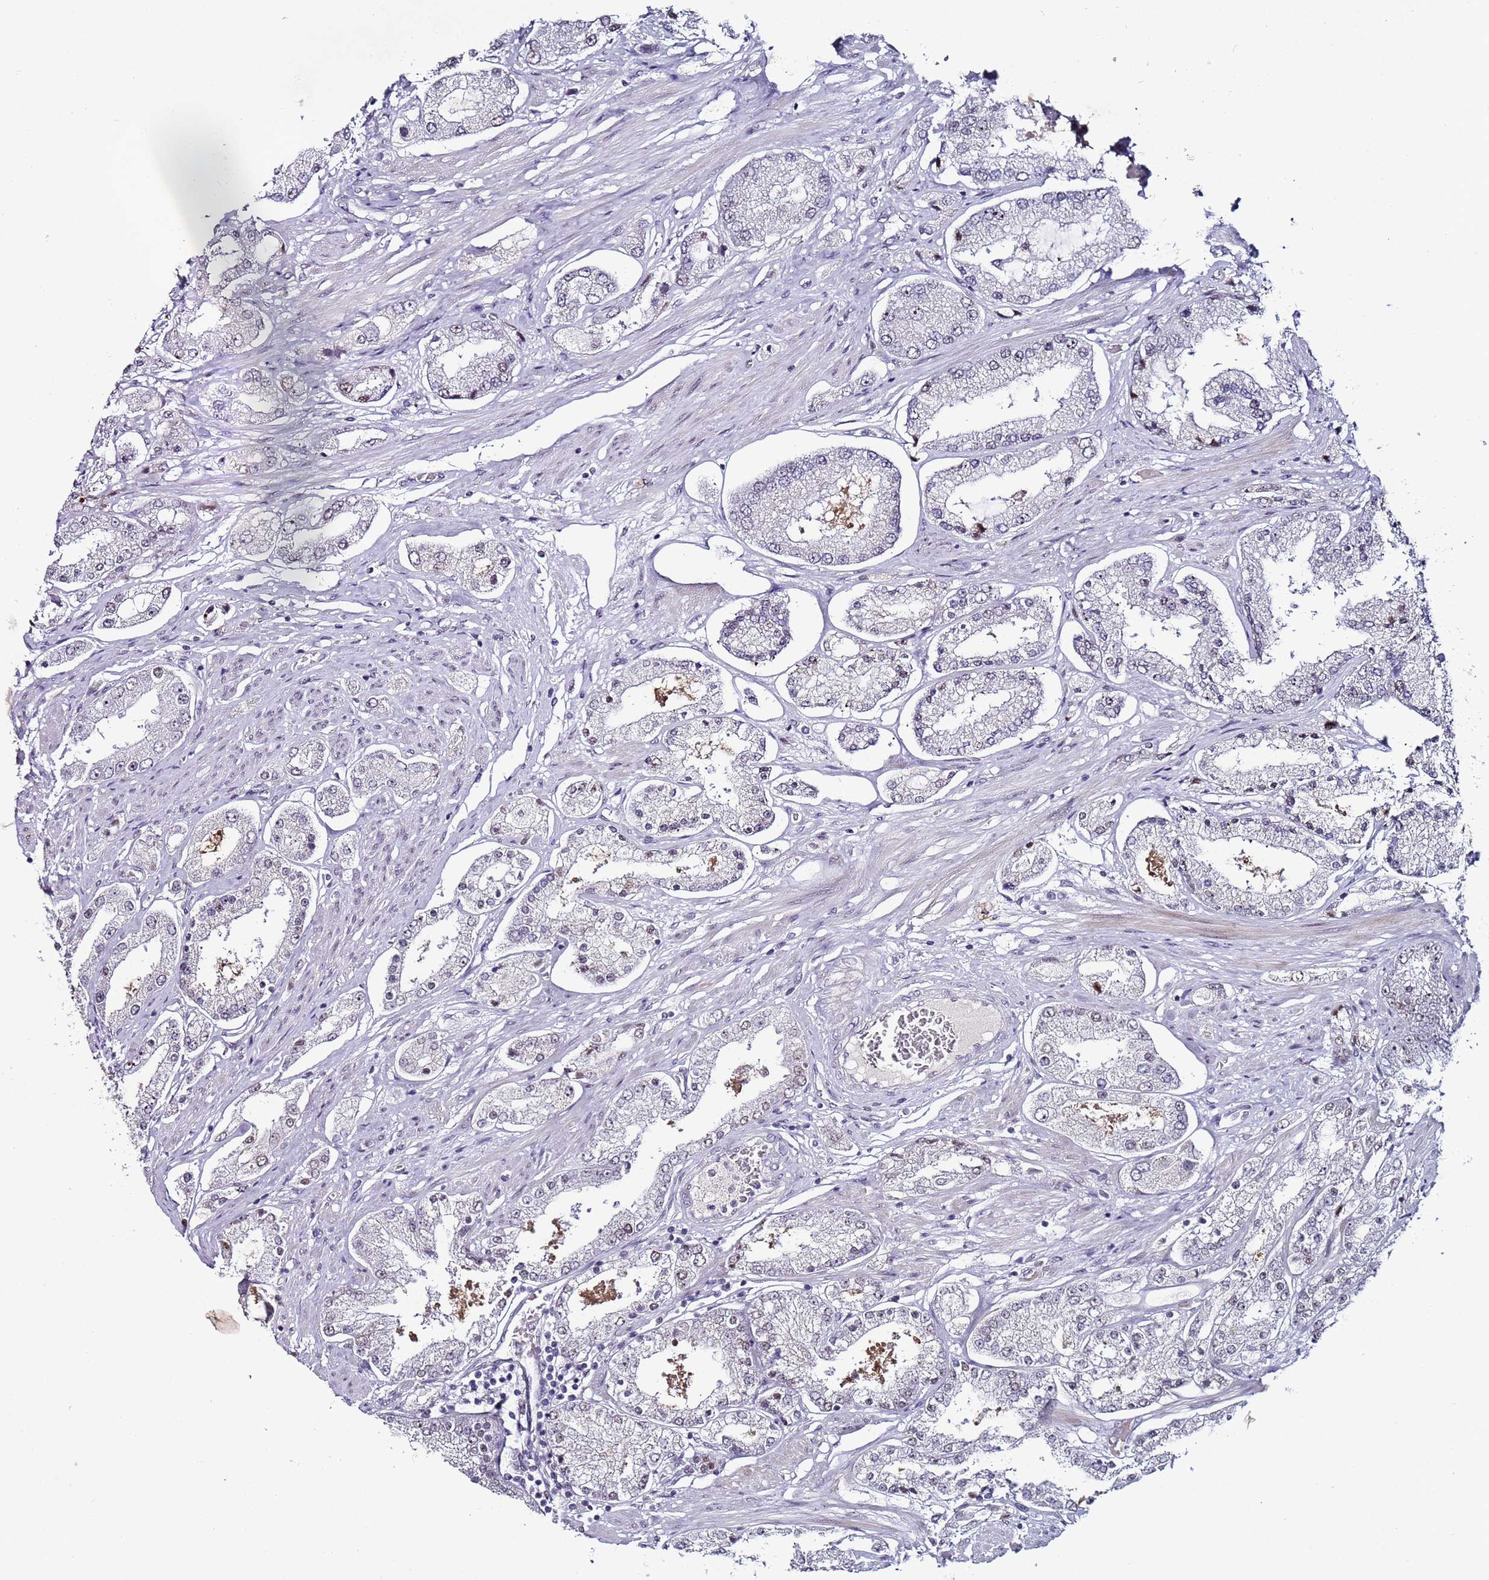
{"staining": {"intensity": "weak", "quantity": "<25%", "location": "nuclear"}, "tissue": "prostate cancer", "cell_type": "Tumor cells", "image_type": "cancer", "snomed": [{"axis": "morphology", "description": "Adenocarcinoma, High grade"}, {"axis": "topography", "description": "Prostate"}], "caption": "Immunohistochemical staining of human prostate high-grade adenocarcinoma displays no significant expression in tumor cells.", "gene": "PSMA7", "patient": {"sex": "male", "age": 69}}